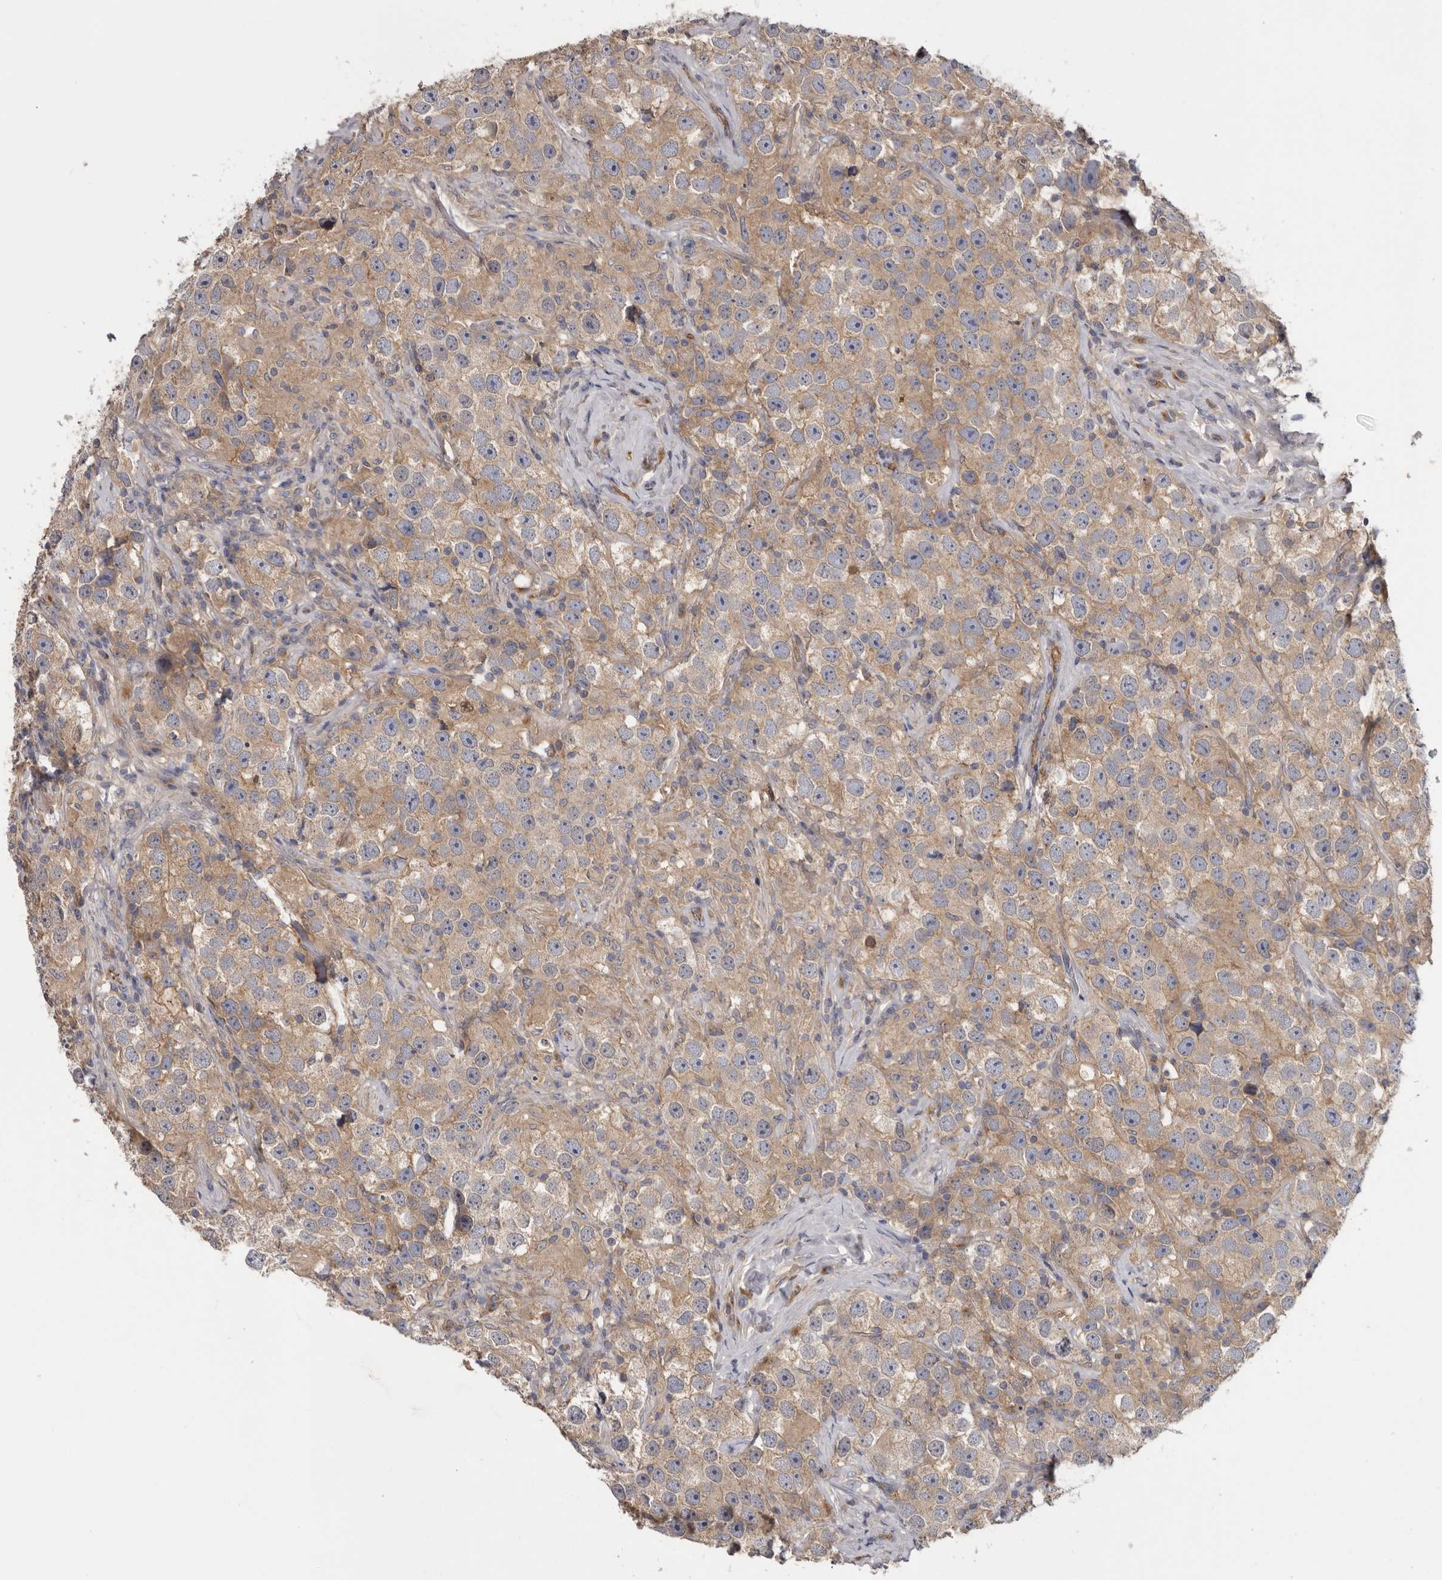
{"staining": {"intensity": "weak", "quantity": ">75%", "location": "cytoplasmic/membranous"}, "tissue": "testis cancer", "cell_type": "Tumor cells", "image_type": "cancer", "snomed": [{"axis": "morphology", "description": "Seminoma, NOS"}, {"axis": "topography", "description": "Testis"}], "caption": "Testis seminoma stained with a protein marker exhibits weak staining in tumor cells.", "gene": "INKA2", "patient": {"sex": "male", "age": 49}}